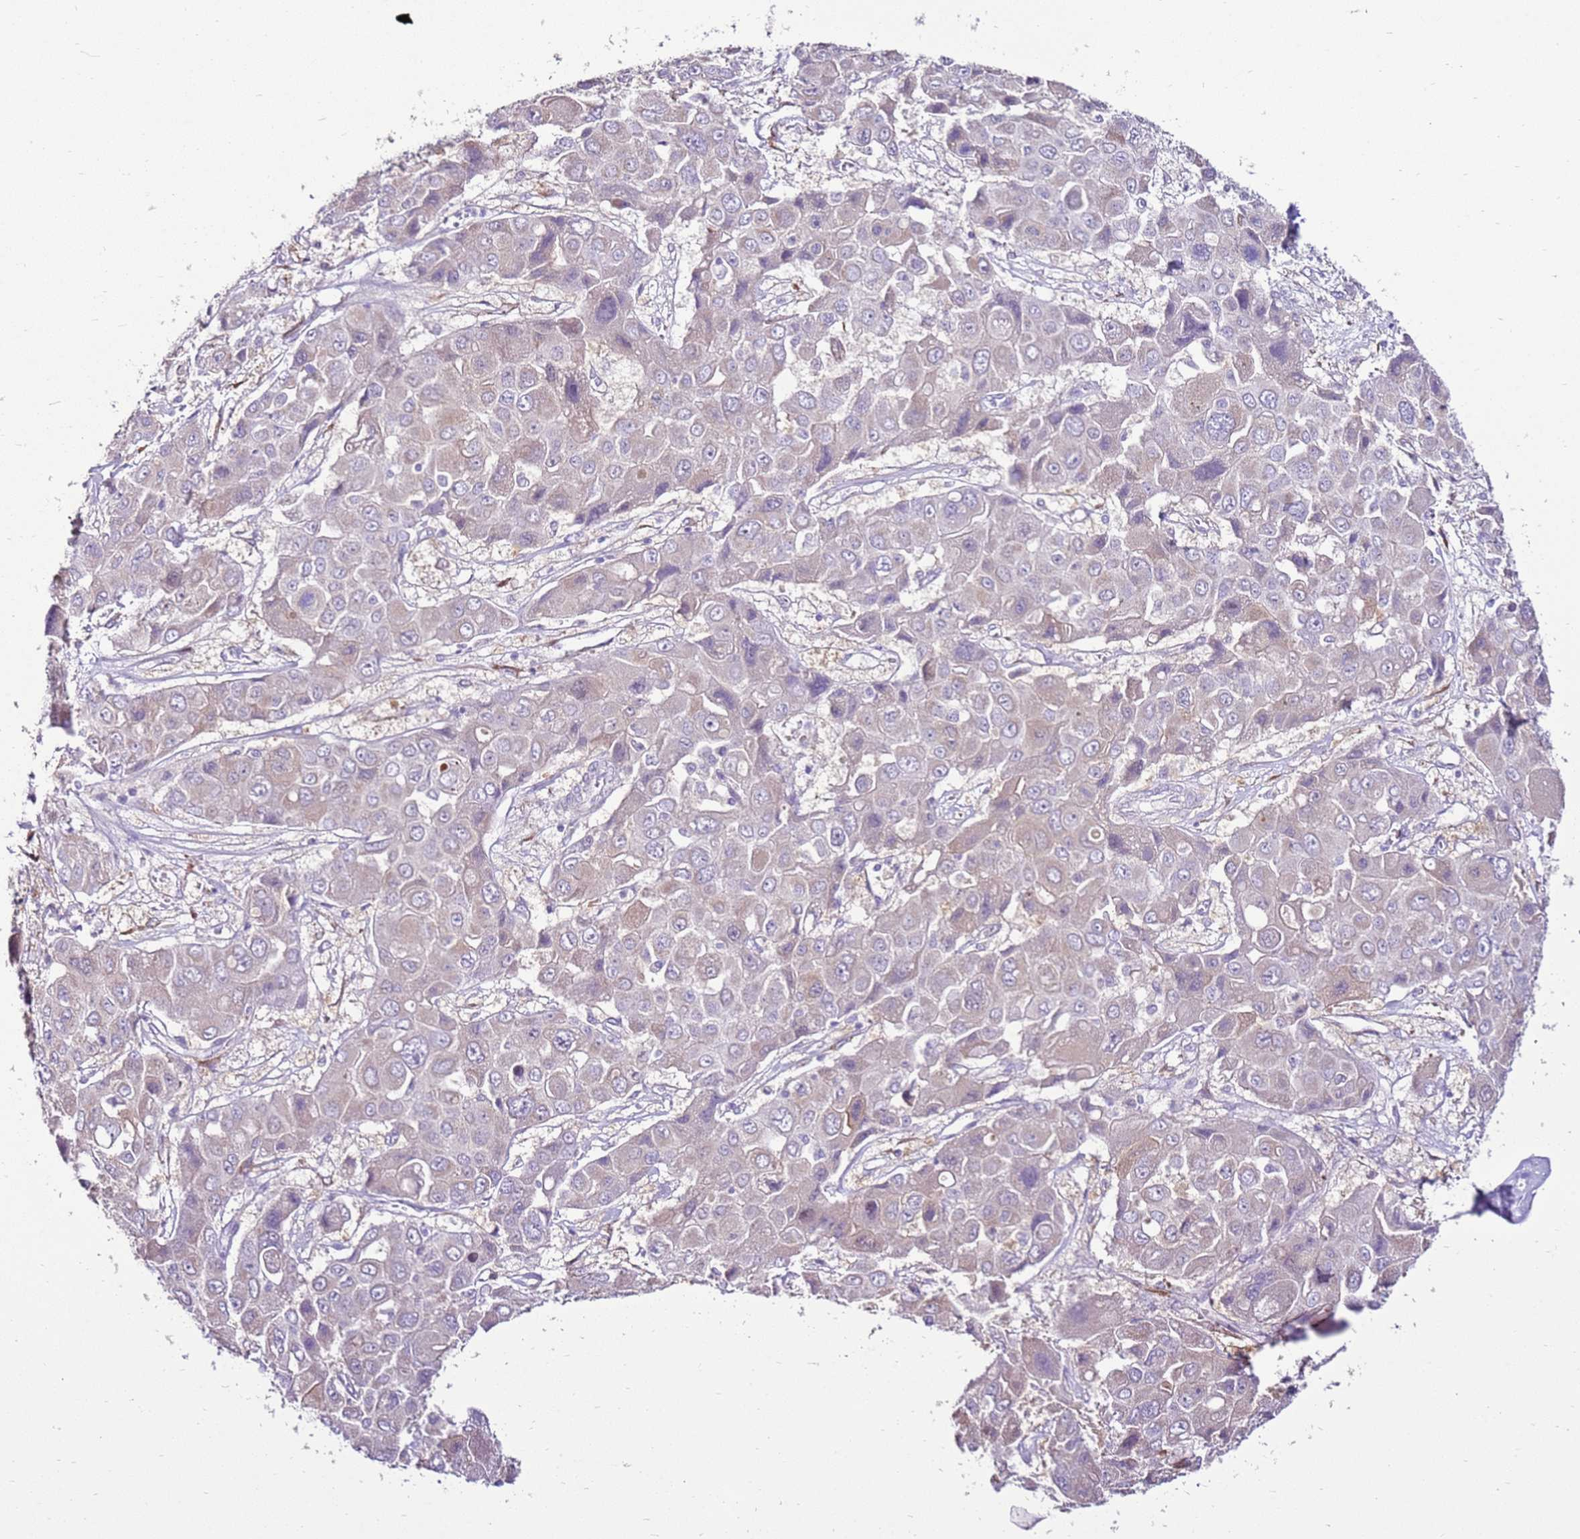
{"staining": {"intensity": "weak", "quantity": "<25%", "location": "cytoplasmic/membranous"}, "tissue": "liver cancer", "cell_type": "Tumor cells", "image_type": "cancer", "snomed": [{"axis": "morphology", "description": "Cholangiocarcinoma"}, {"axis": "topography", "description": "Liver"}], "caption": "Immunohistochemical staining of human liver cholangiocarcinoma displays no significant staining in tumor cells.", "gene": "SLC38A5", "patient": {"sex": "male", "age": 67}}